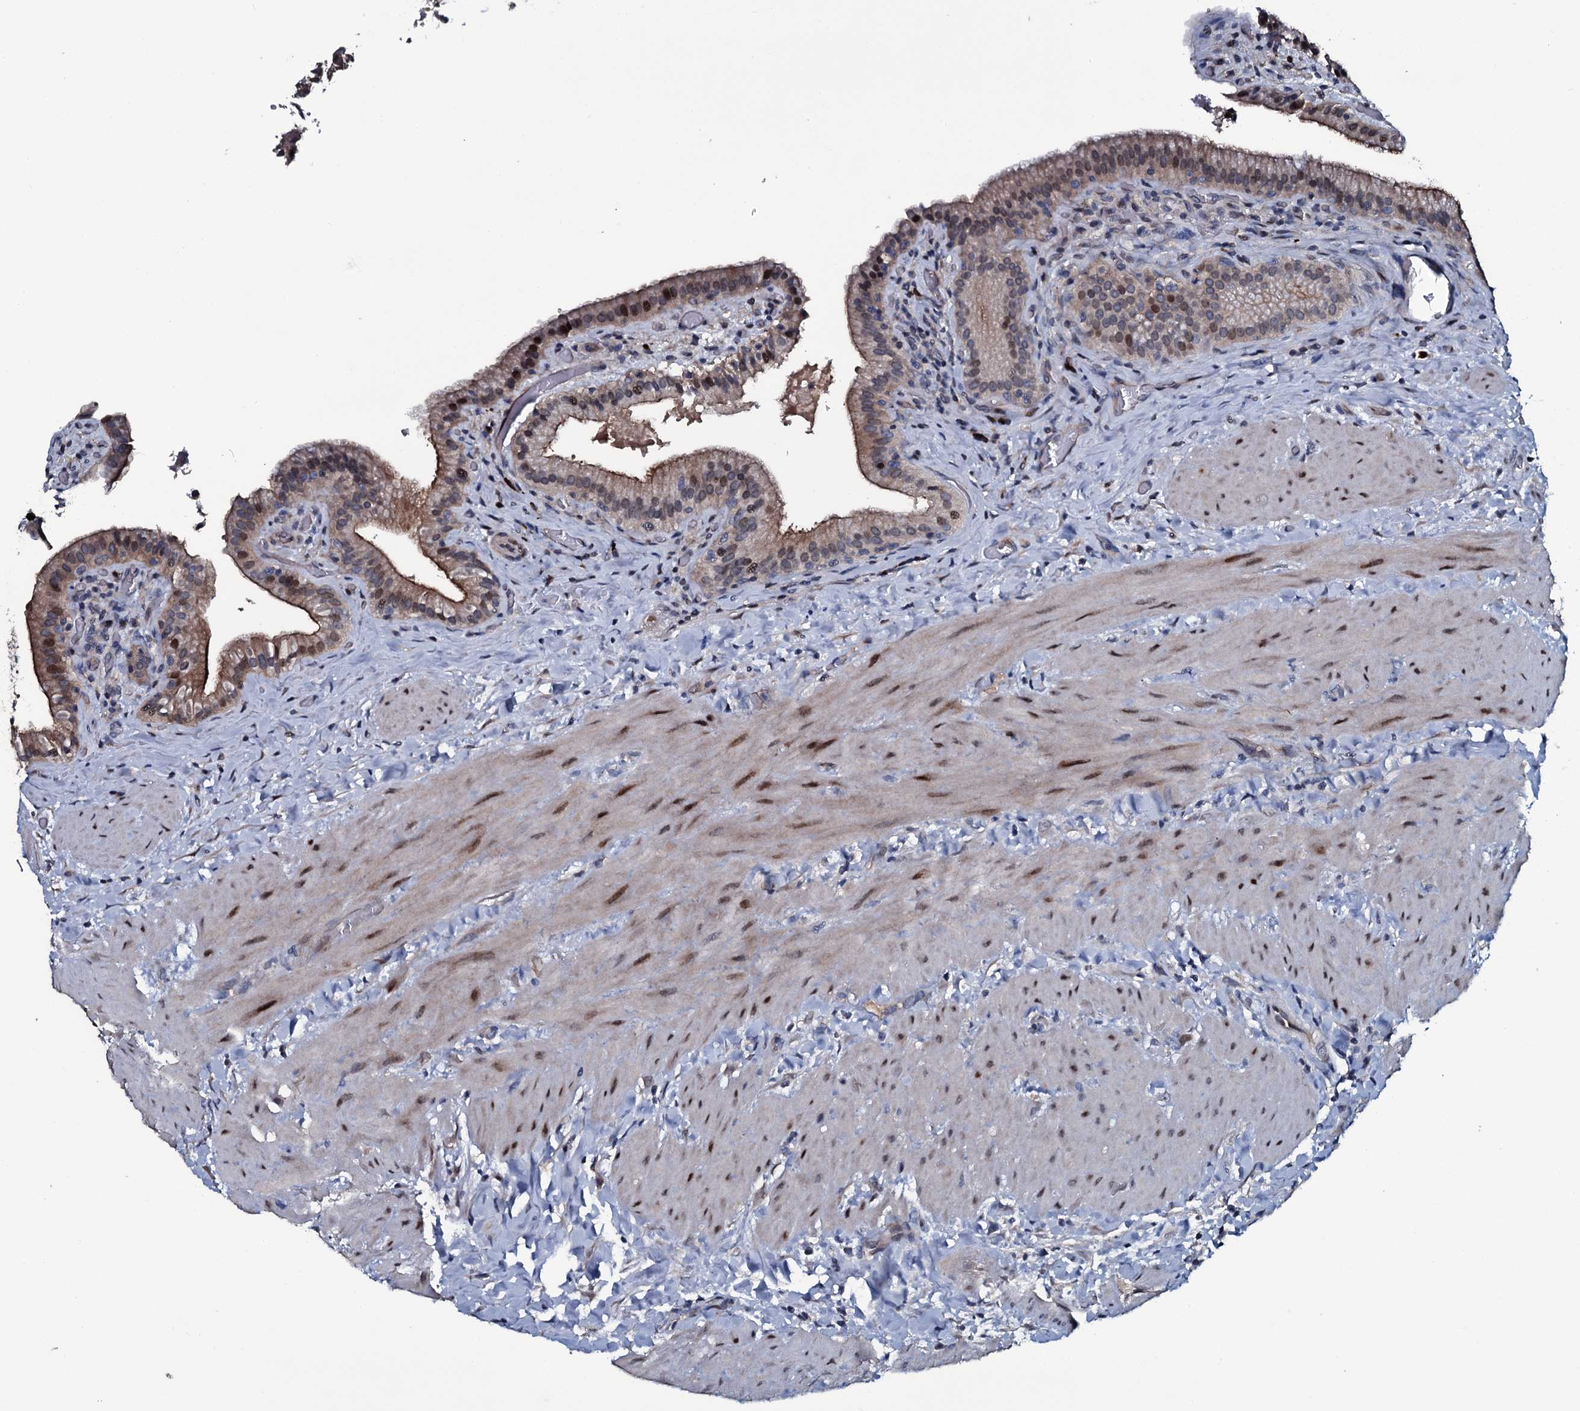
{"staining": {"intensity": "moderate", "quantity": ">75%", "location": "cytoplasmic/membranous,nuclear"}, "tissue": "gallbladder", "cell_type": "Glandular cells", "image_type": "normal", "snomed": [{"axis": "morphology", "description": "Normal tissue, NOS"}, {"axis": "topography", "description": "Gallbladder"}], "caption": "Glandular cells display medium levels of moderate cytoplasmic/membranous,nuclear positivity in about >75% of cells in unremarkable gallbladder.", "gene": "LYG2", "patient": {"sex": "male", "age": 24}}